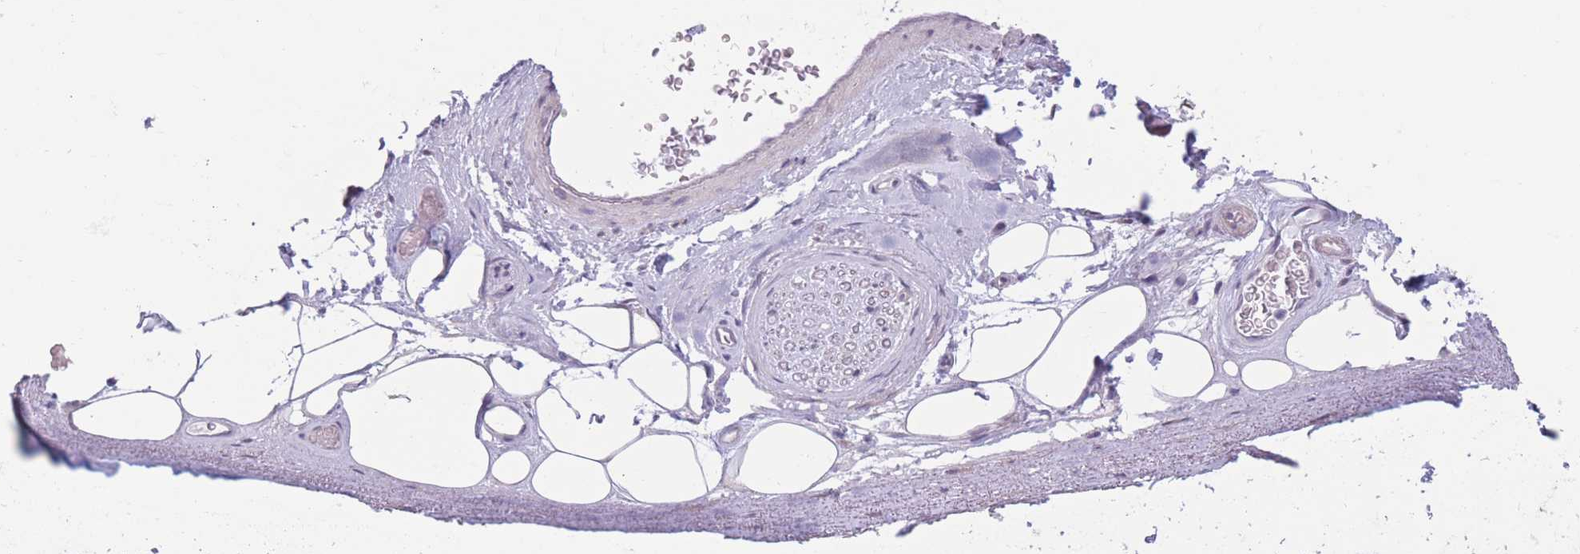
{"staining": {"intensity": "negative", "quantity": "none", "location": "none"}, "tissue": "adipose tissue", "cell_type": "Adipocytes", "image_type": "normal", "snomed": [{"axis": "morphology", "description": "Normal tissue, NOS"}, {"axis": "topography", "description": "Cartilage tissue"}], "caption": "Protein analysis of normal adipose tissue shows no significant staining in adipocytes.", "gene": "PODXL", "patient": {"sex": "male", "age": 81}}